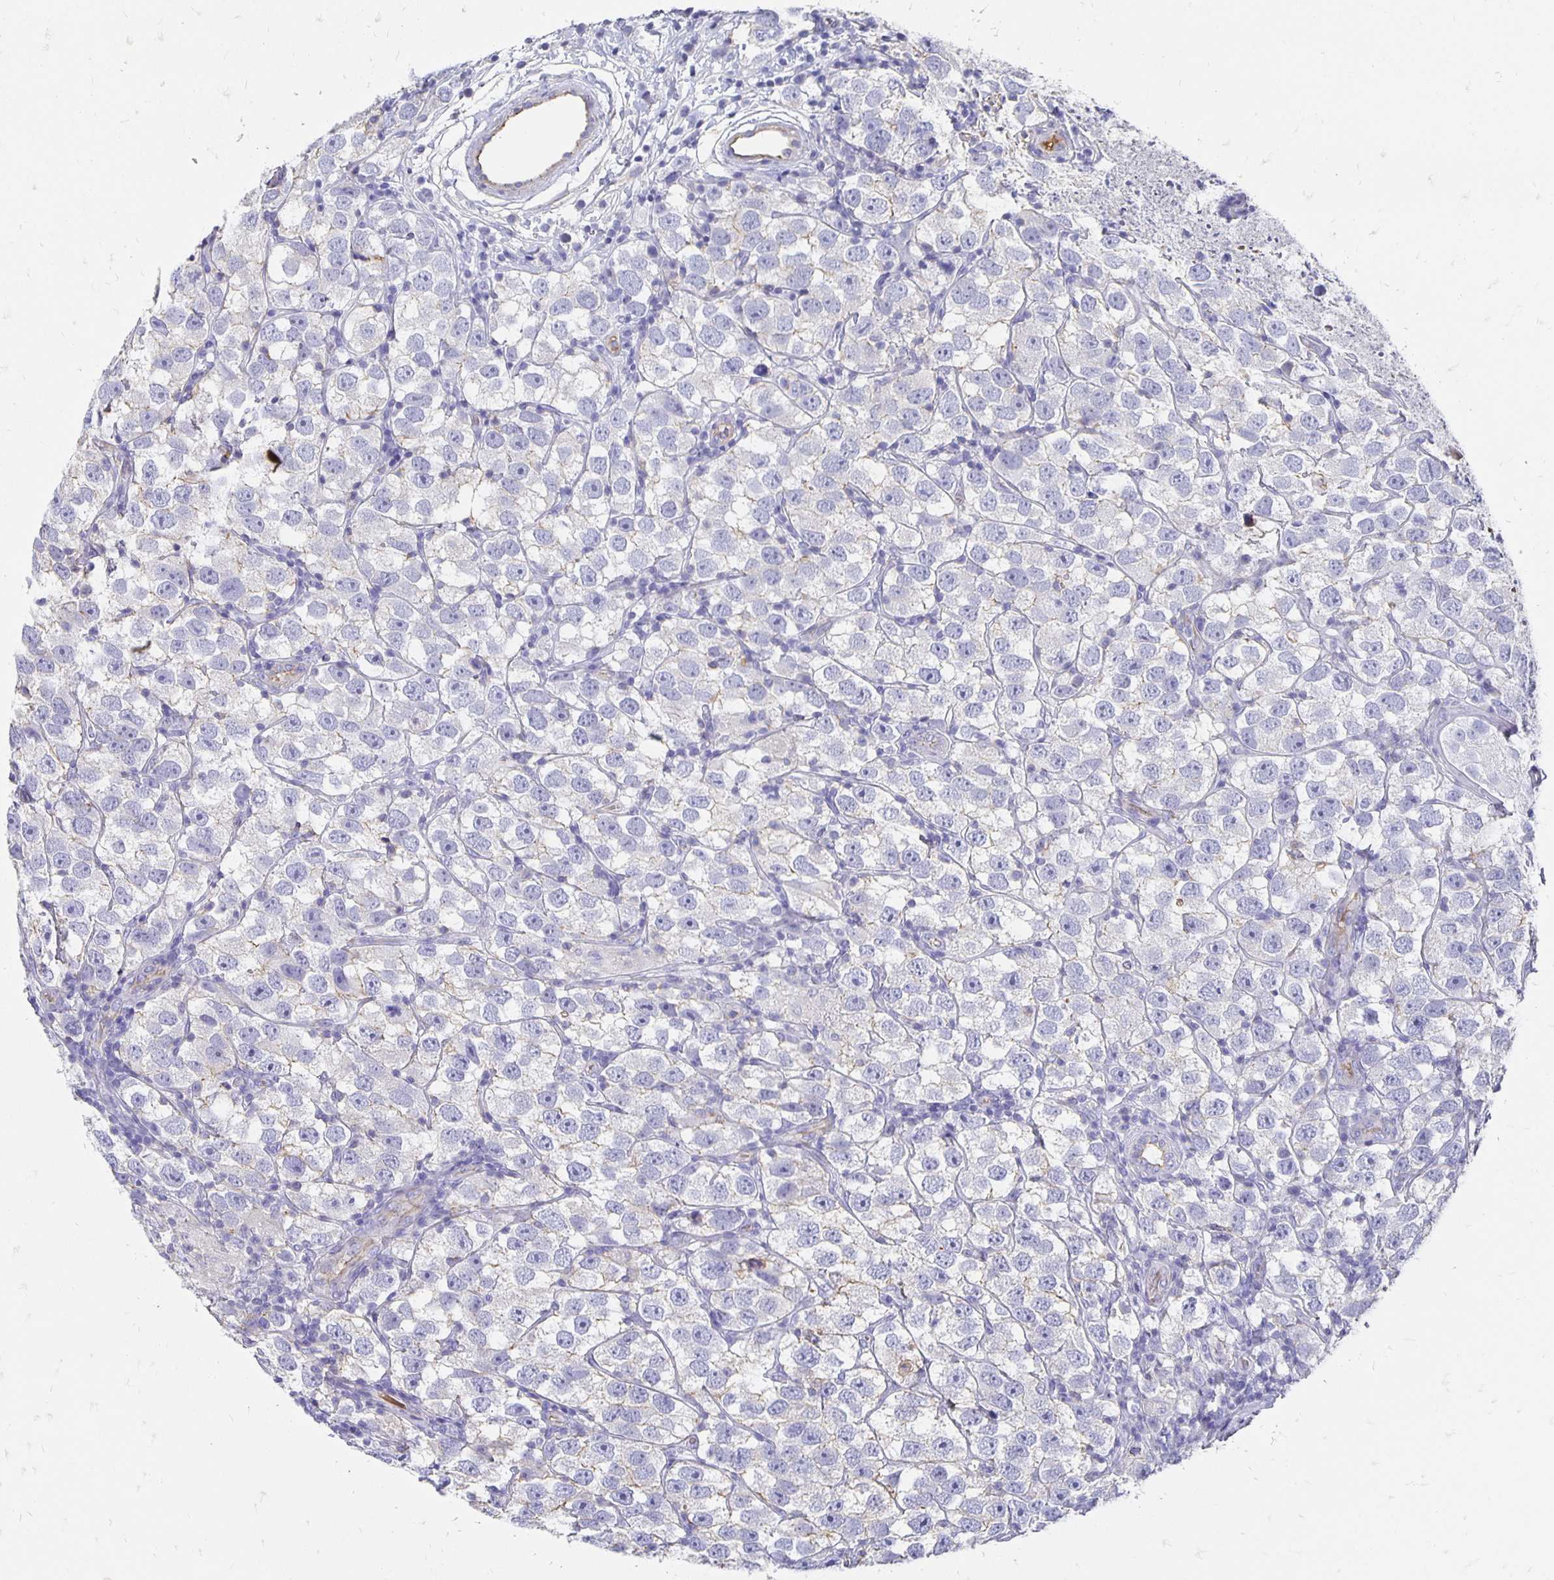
{"staining": {"intensity": "negative", "quantity": "none", "location": "none"}, "tissue": "testis cancer", "cell_type": "Tumor cells", "image_type": "cancer", "snomed": [{"axis": "morphology", "description": "Seminoma, NOS"}, {"axis": "topography", "description": "Testis"}], "caption": "The IHC histopathology image has no significant staining in tumor cells of seminoma (testis) tissue.", "gene": "APOB", "patient": {"sex": "male", "age": 26}}